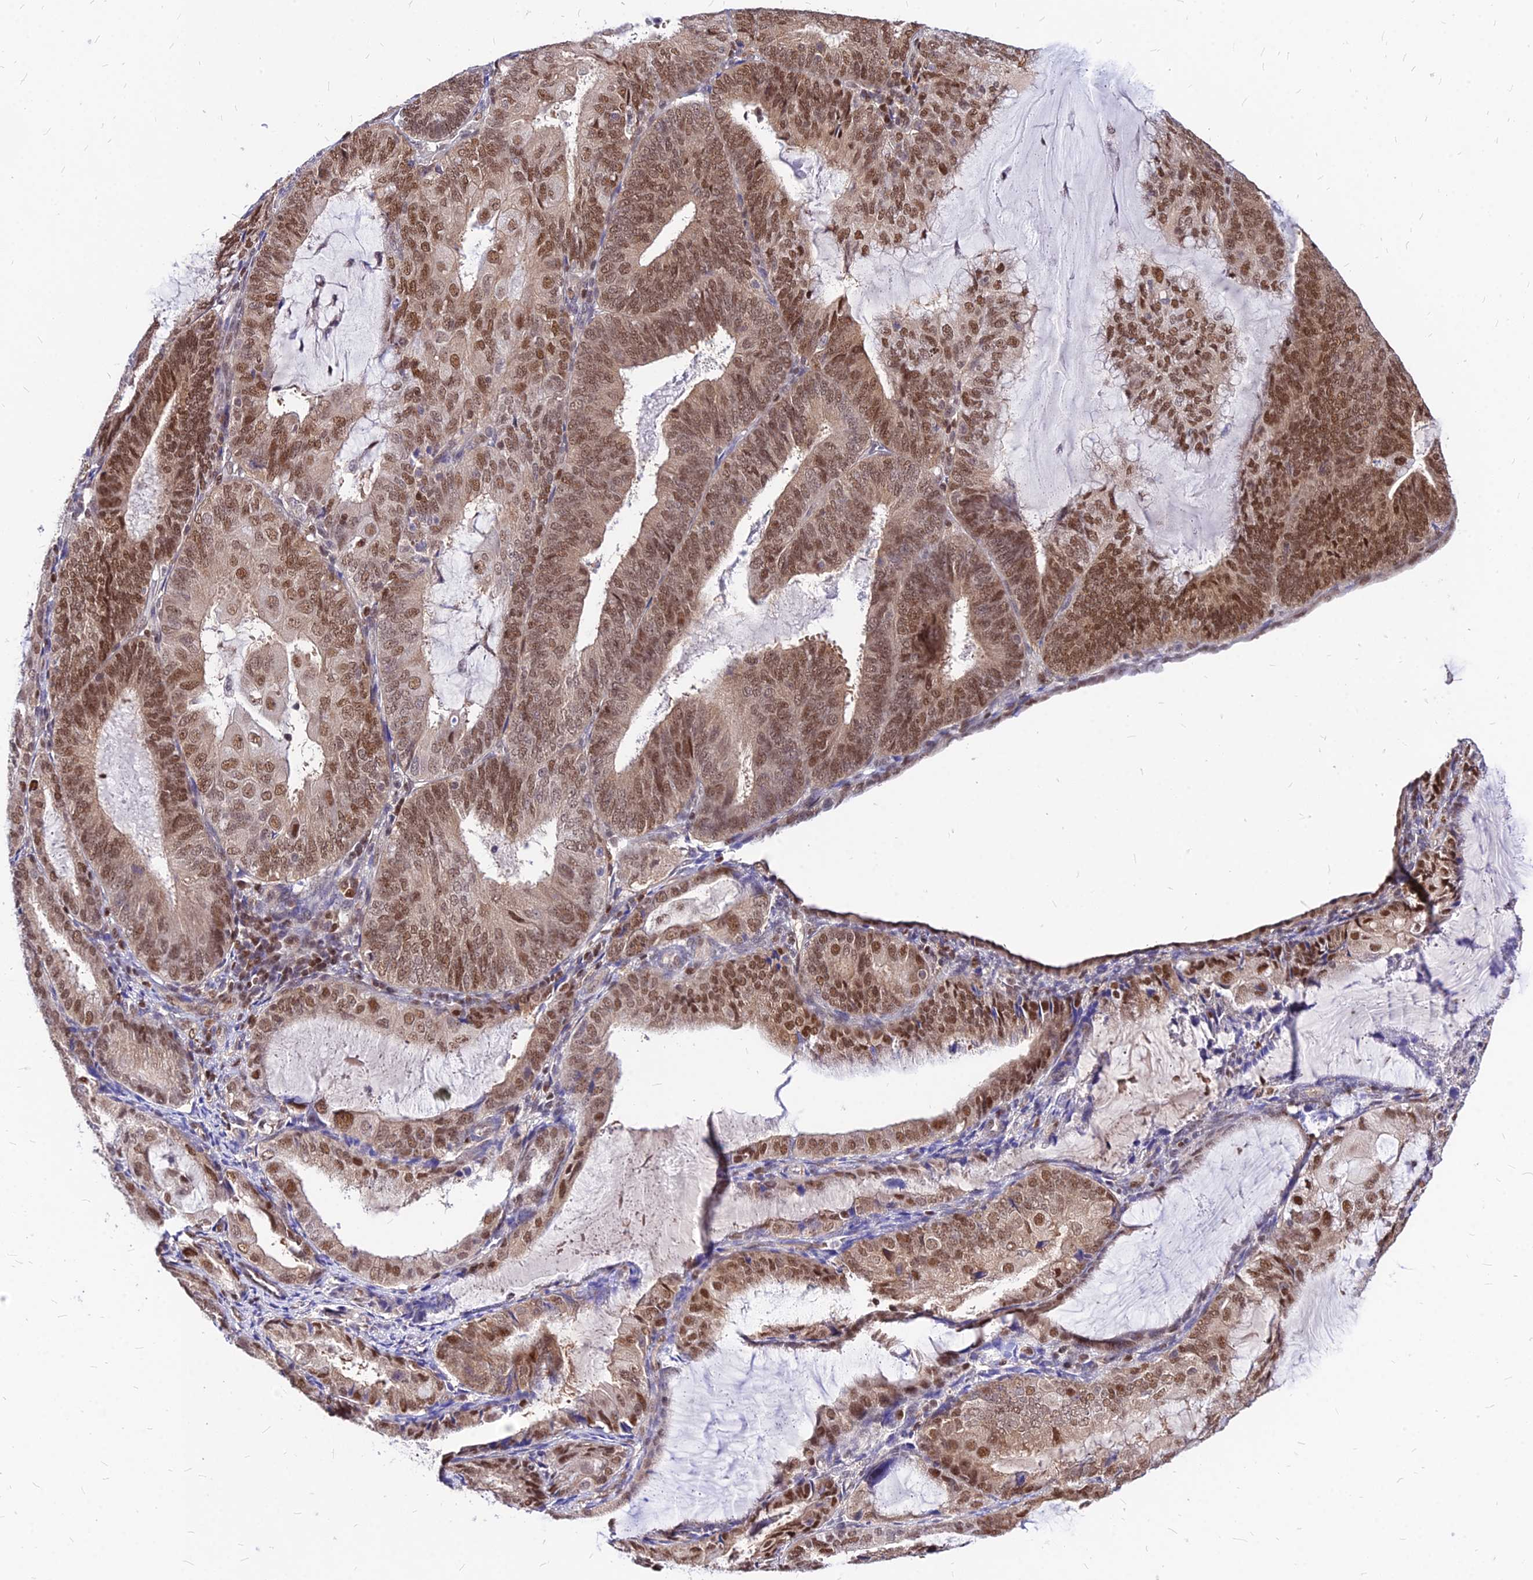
{"staining": {"intensity": "moderate", "quantity": ">75%", "location": "nuclear"}, "tissue": "endometrial cancer", "cell_type": "Tumor cells", "image_type": "cancer", "snomed": [{"axis": "morphology", "description": "Adenocarcinoma, NOS"}, {"axis": "topography", "description": "Endometrium"}], "caption": "Brown immunohistochemical staining in endometrial adenocarcinoma reveals moderate nuclear positivity in about >75% of tumor cells. The staining is performed using DAB brown chromogen to label protein expression. The nuclei are counter-stained blue using hematoxylin.", "gene": "PAXX", "patient": {"sex": "female", "age": 81}}